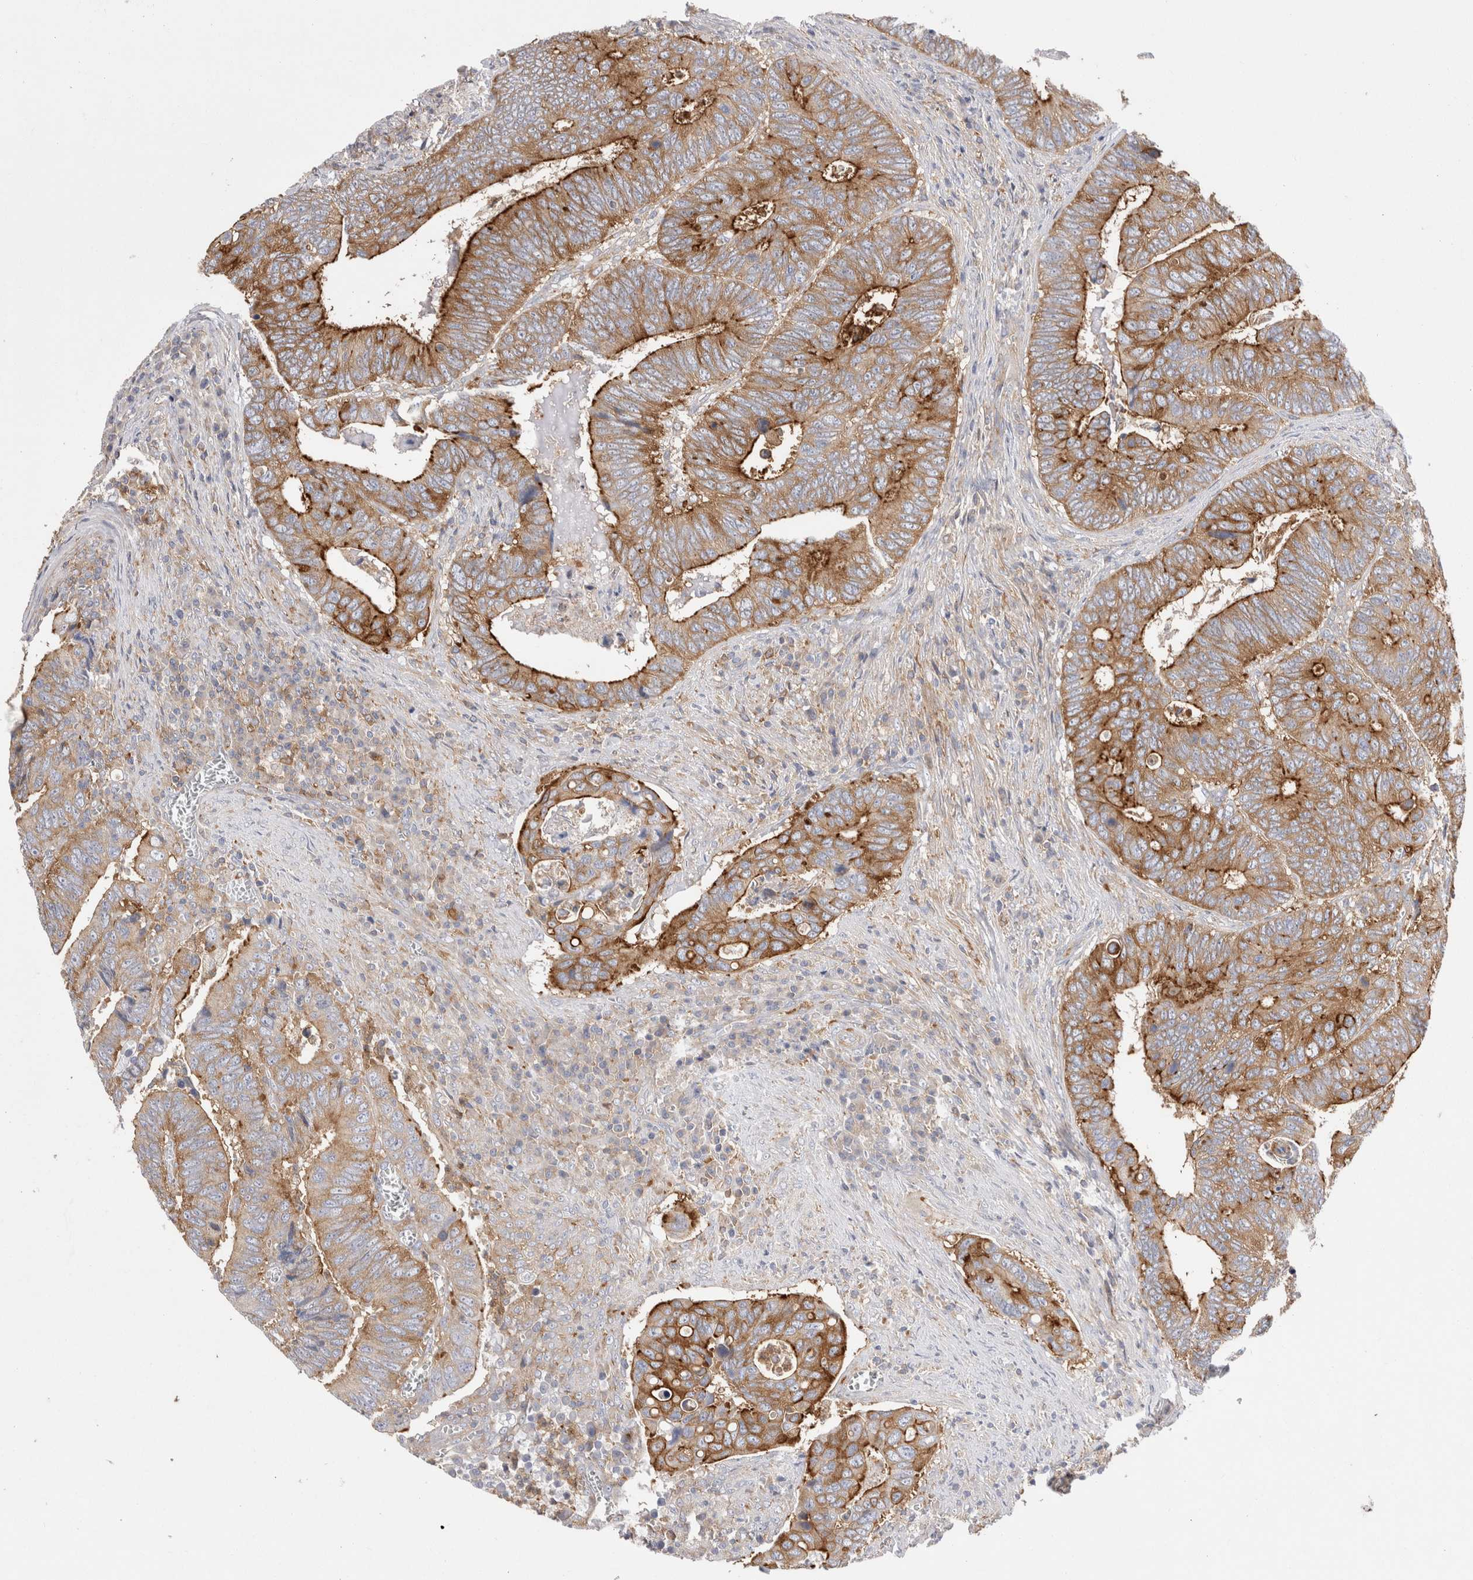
{"staining": {"intensity": "strong", "quantity": ">75%", "location": "cytoplasmic/membranous"}, "tissue": "colorectal cancer", "cell_type": "Tumor cells", "image_type": "cancer", "snomed": [{"axis": "morphology", "description": "Inflammation, NOS"}, {"axis": "morphology", "description": "Adenocarcinoma, NOS"}, {"axis": "topography", "description": "Colon"}], "caption": "Human colorectal cancer stained for a protein (brown) reveals strong cytoplasmic/membranous positive staining in approximately >75% of tumor cells.", "gene": "RAB11FIP1", "patient": {"sex": "male", "age": 72}}